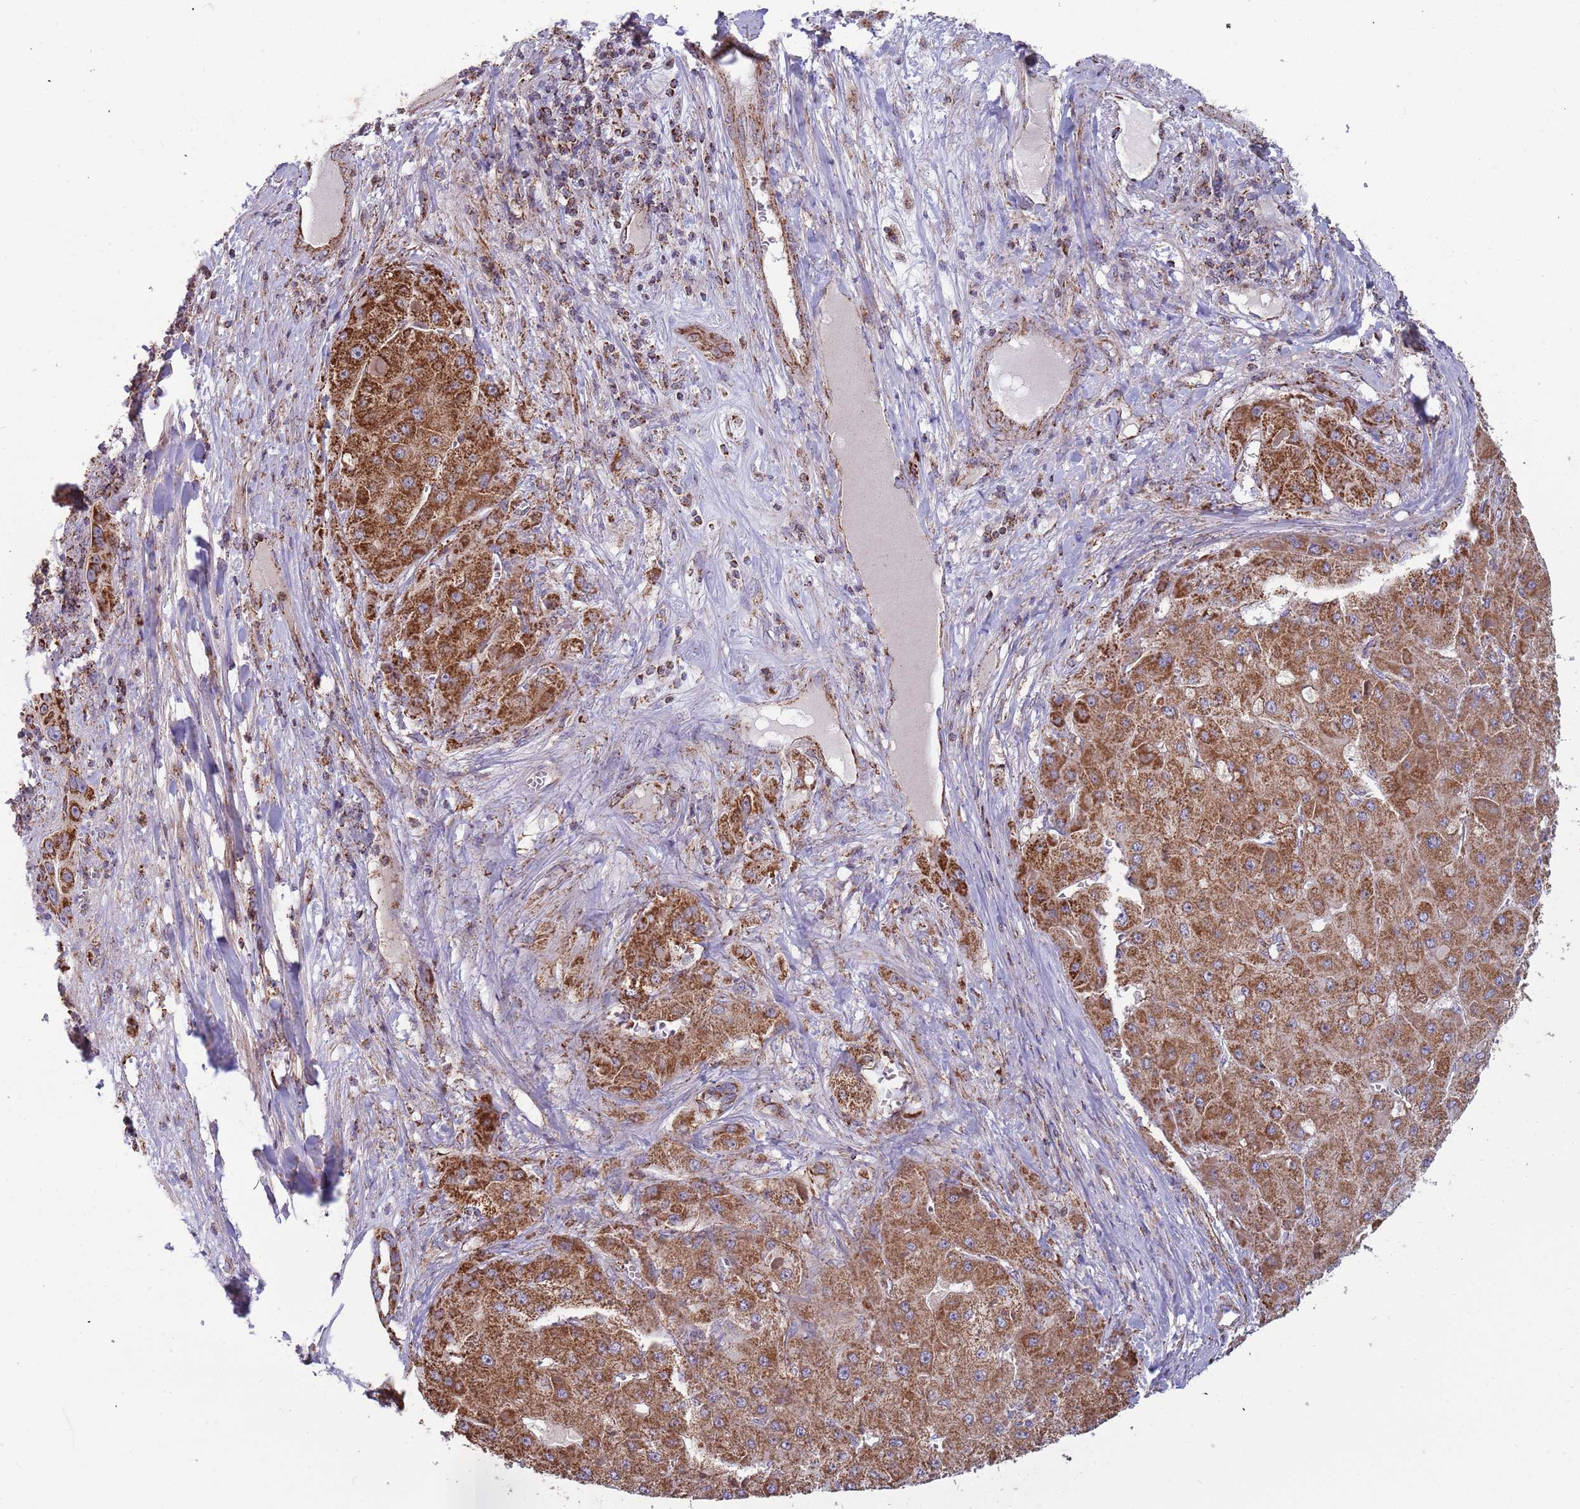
{"staining": {"intensity": "moderate", "quantity": ">75%", "location": "cytoplasmic/membranous"}, "tissue": "liver cancer", "cell_type": "Tumor cells", "image_type": "cancer", "snomed": [{"axis": "morphology", "description": "Carcinoma, Hepatocellular, NOS"}, {"axis": "topography", "description": "Liver"}], "caption": "Liver cancer stained with immunohistochemistry shows moderate cytoplasmic/membranous staining in approximately >75% of tumor cells.", "gene": "VPS16", "patient": {"sex": "female", "age": 73}}